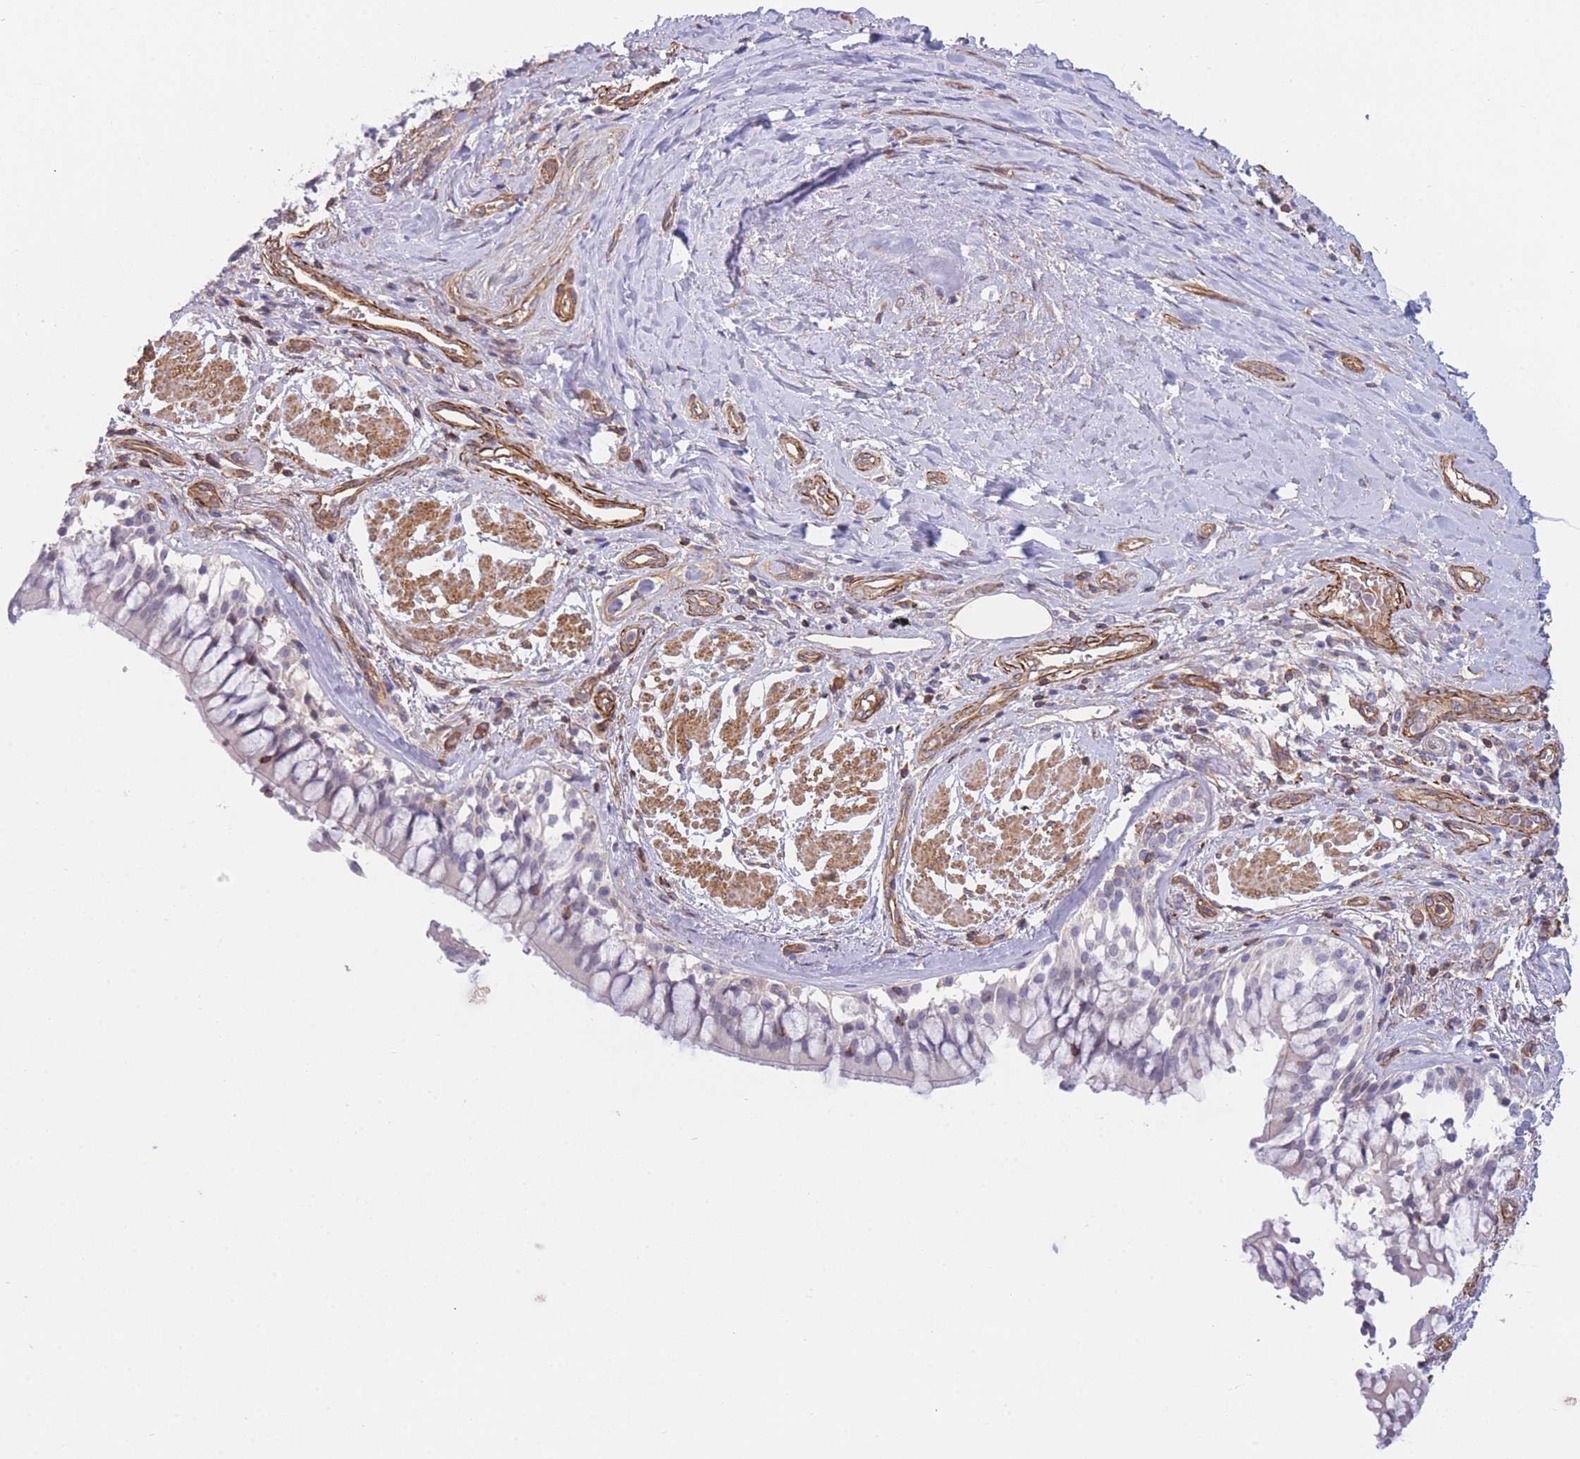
{"staining": {"intensity": "negative", "quantity": "none", "location": "none"}, "tissue": "soft tissue", "cell_type": "Fibroblasts", "image_type": "normal", "snomed": [{"axis": "morphology", "description": "Normal tissue, NOS"}, {"axis": "morphology", "description": "Squamous cell carcinoma, NOS"}, {"axis": "topography", "description": "Bronchus"}, {"axis": "topography", "description": "Lung"}], "caption": "There is no significant expression in fibroblasts of soft tissue. (Brightfield microscopy of DAB (3,3'-diaminobenzidine) immunohistochemistry at high magnification).", "gene": "CDC25B", "patient": {"sex": "male", "age": 64}}